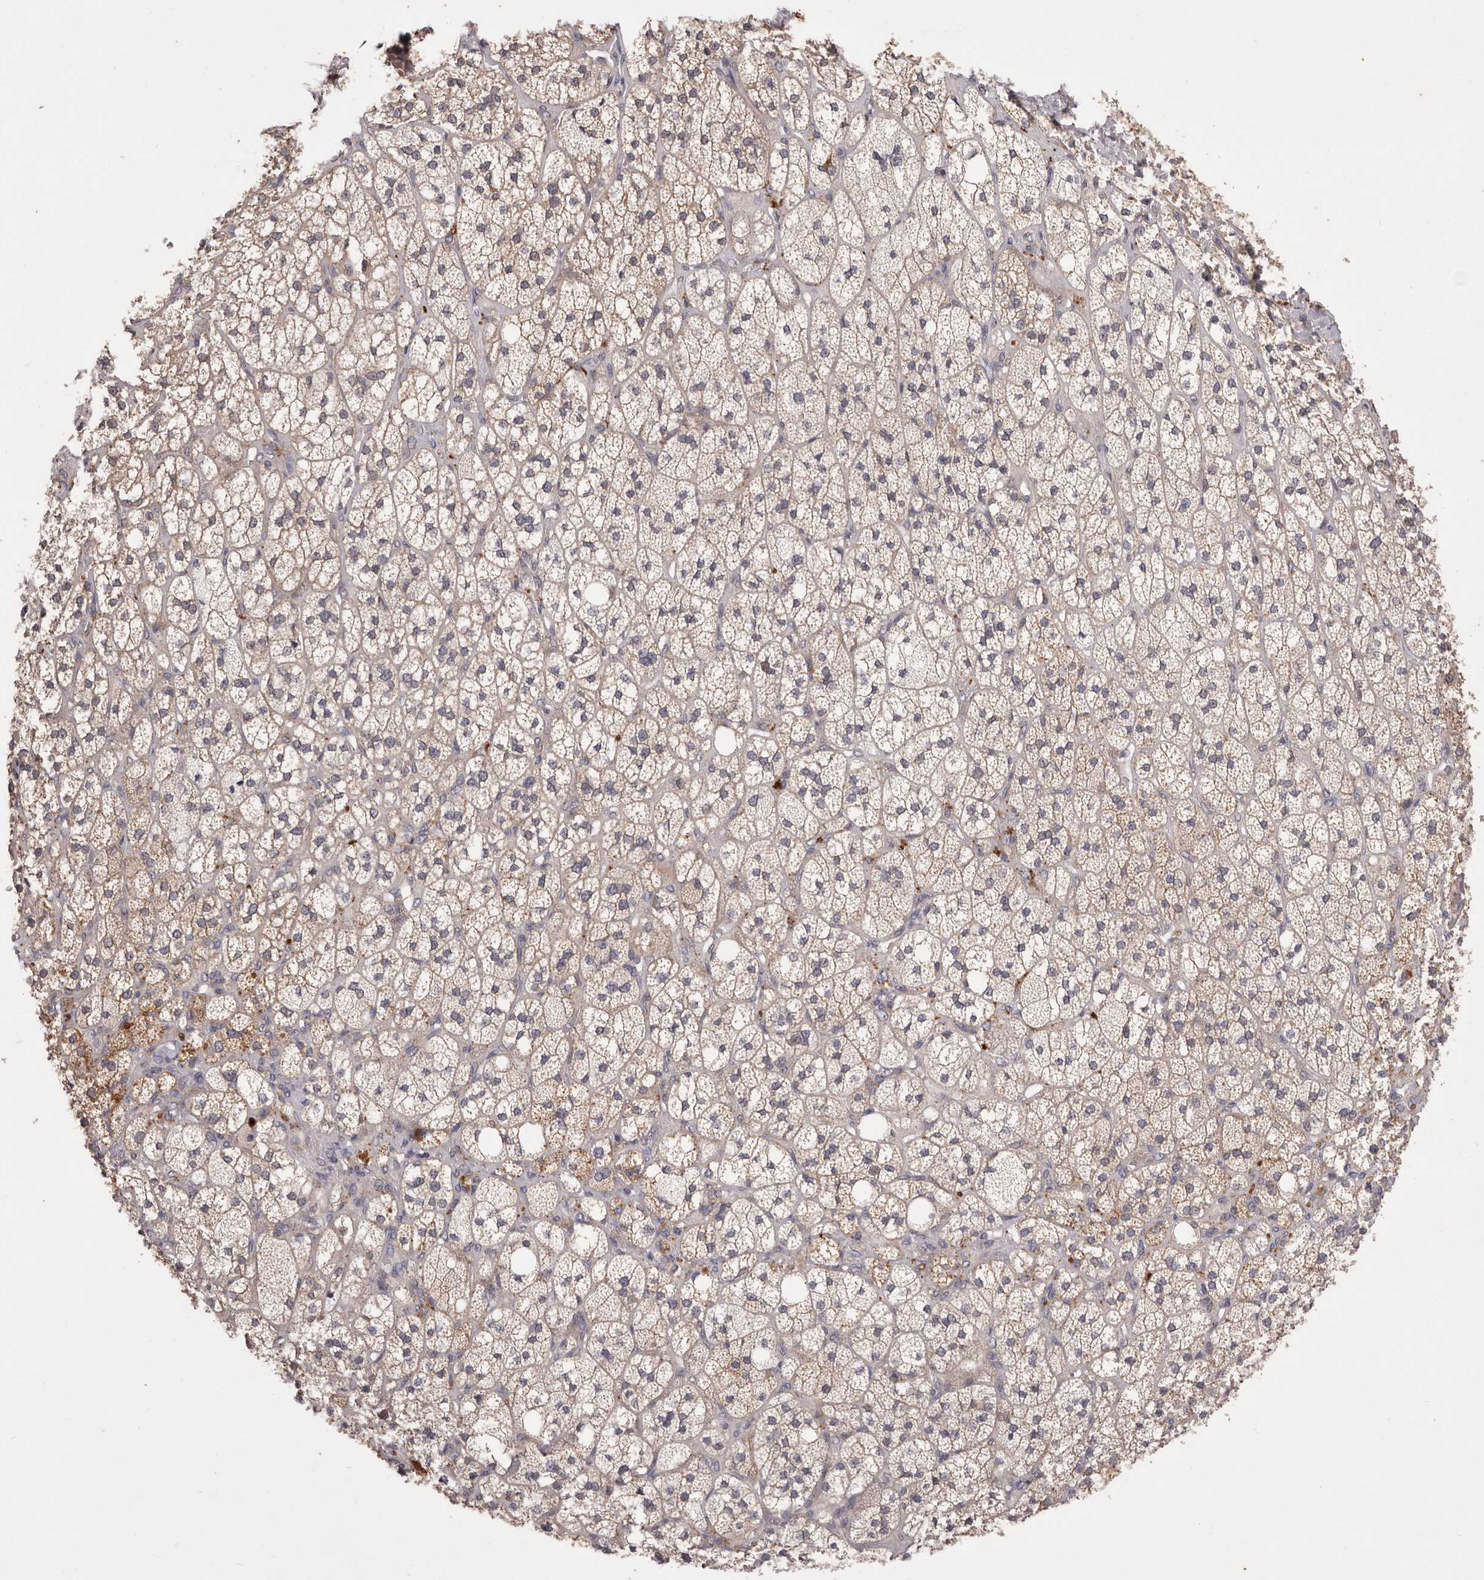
{"staining": {"intensity": "moderate", "quantity": ">75%", "location": "cytoplasmic/membranous"}, "tissue": "adrenal gland", "cell_type": "Glandular cells", "image_type": "normal", "snomed": [{"axis": "morphology", "description": "Normal tissue, NOS"}, {"axis": "topography", "description": "Adrenal gland"}], "caption": "Immunohistochemical staining of benign human adrenal gland displays medium levels of moderate cytoplasmic/membranous positivity in approximately >75% of glandular cells. (brown staining indicates protein expression, while blue staining denotes nuclei).", "gene": "PNRC1", "patient": {"sex": "male", "age": 61}}